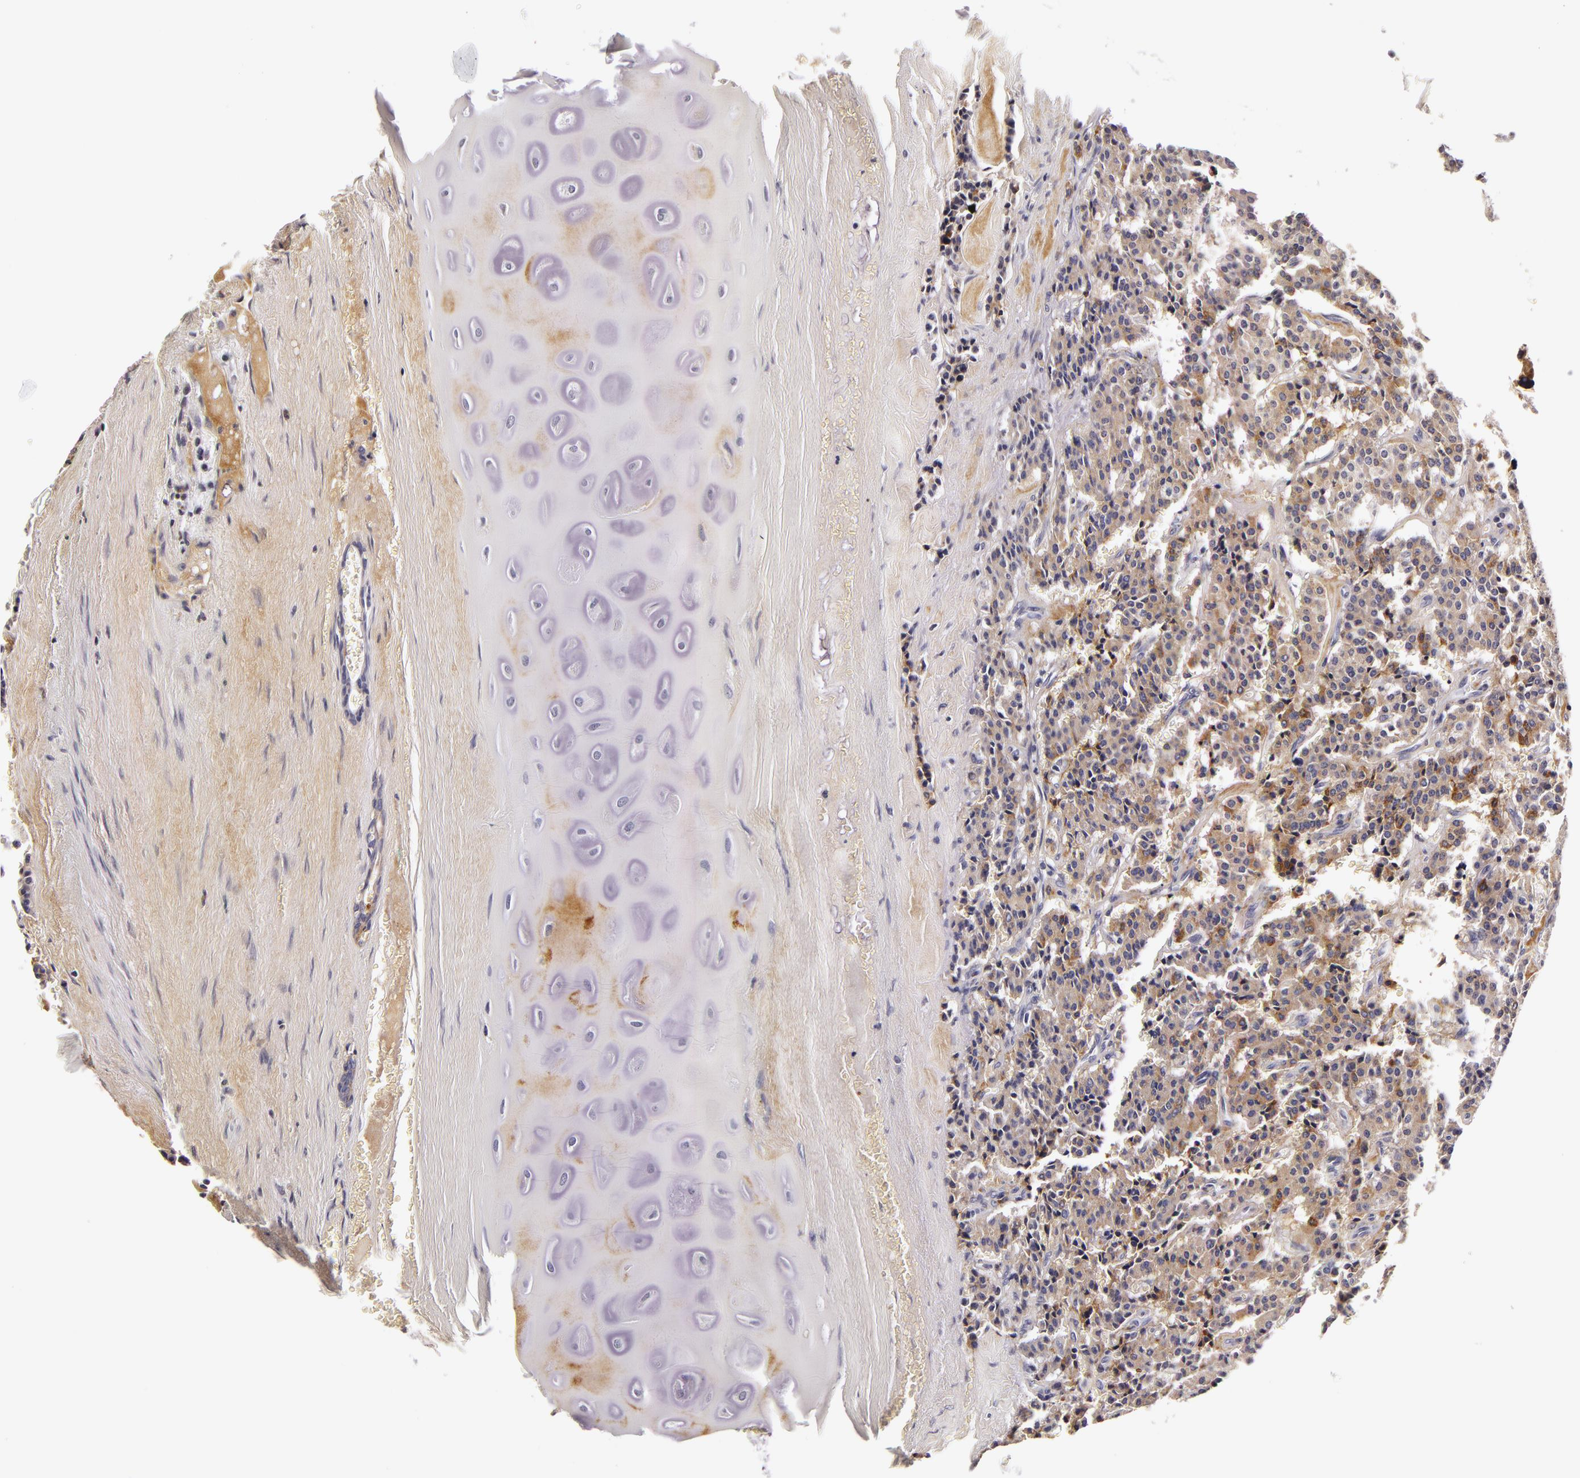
{"staining": {"intensity": "moderate", "quantity": "<25%", "location": "cytoplasmic/membranous"}, "tissue": "carcinoid", "cell_type": "Tumor cells", "image_type": "cancer", "snomed": [{"axis": "morphology", "description": "Carcinoid, malignant, NOS"}, {"axis": "topography", "description": "Bronchus"}], "caption": "Tumor cells demonstrate low levels of moderate cytoplasmic/membranous staining in approximately <25% of cells in human carcinoid. (IHC, brightfield microscopy, high magnification).", "gene": "LGALS3BP", "patient": {"sex": "male", "age": 55}}